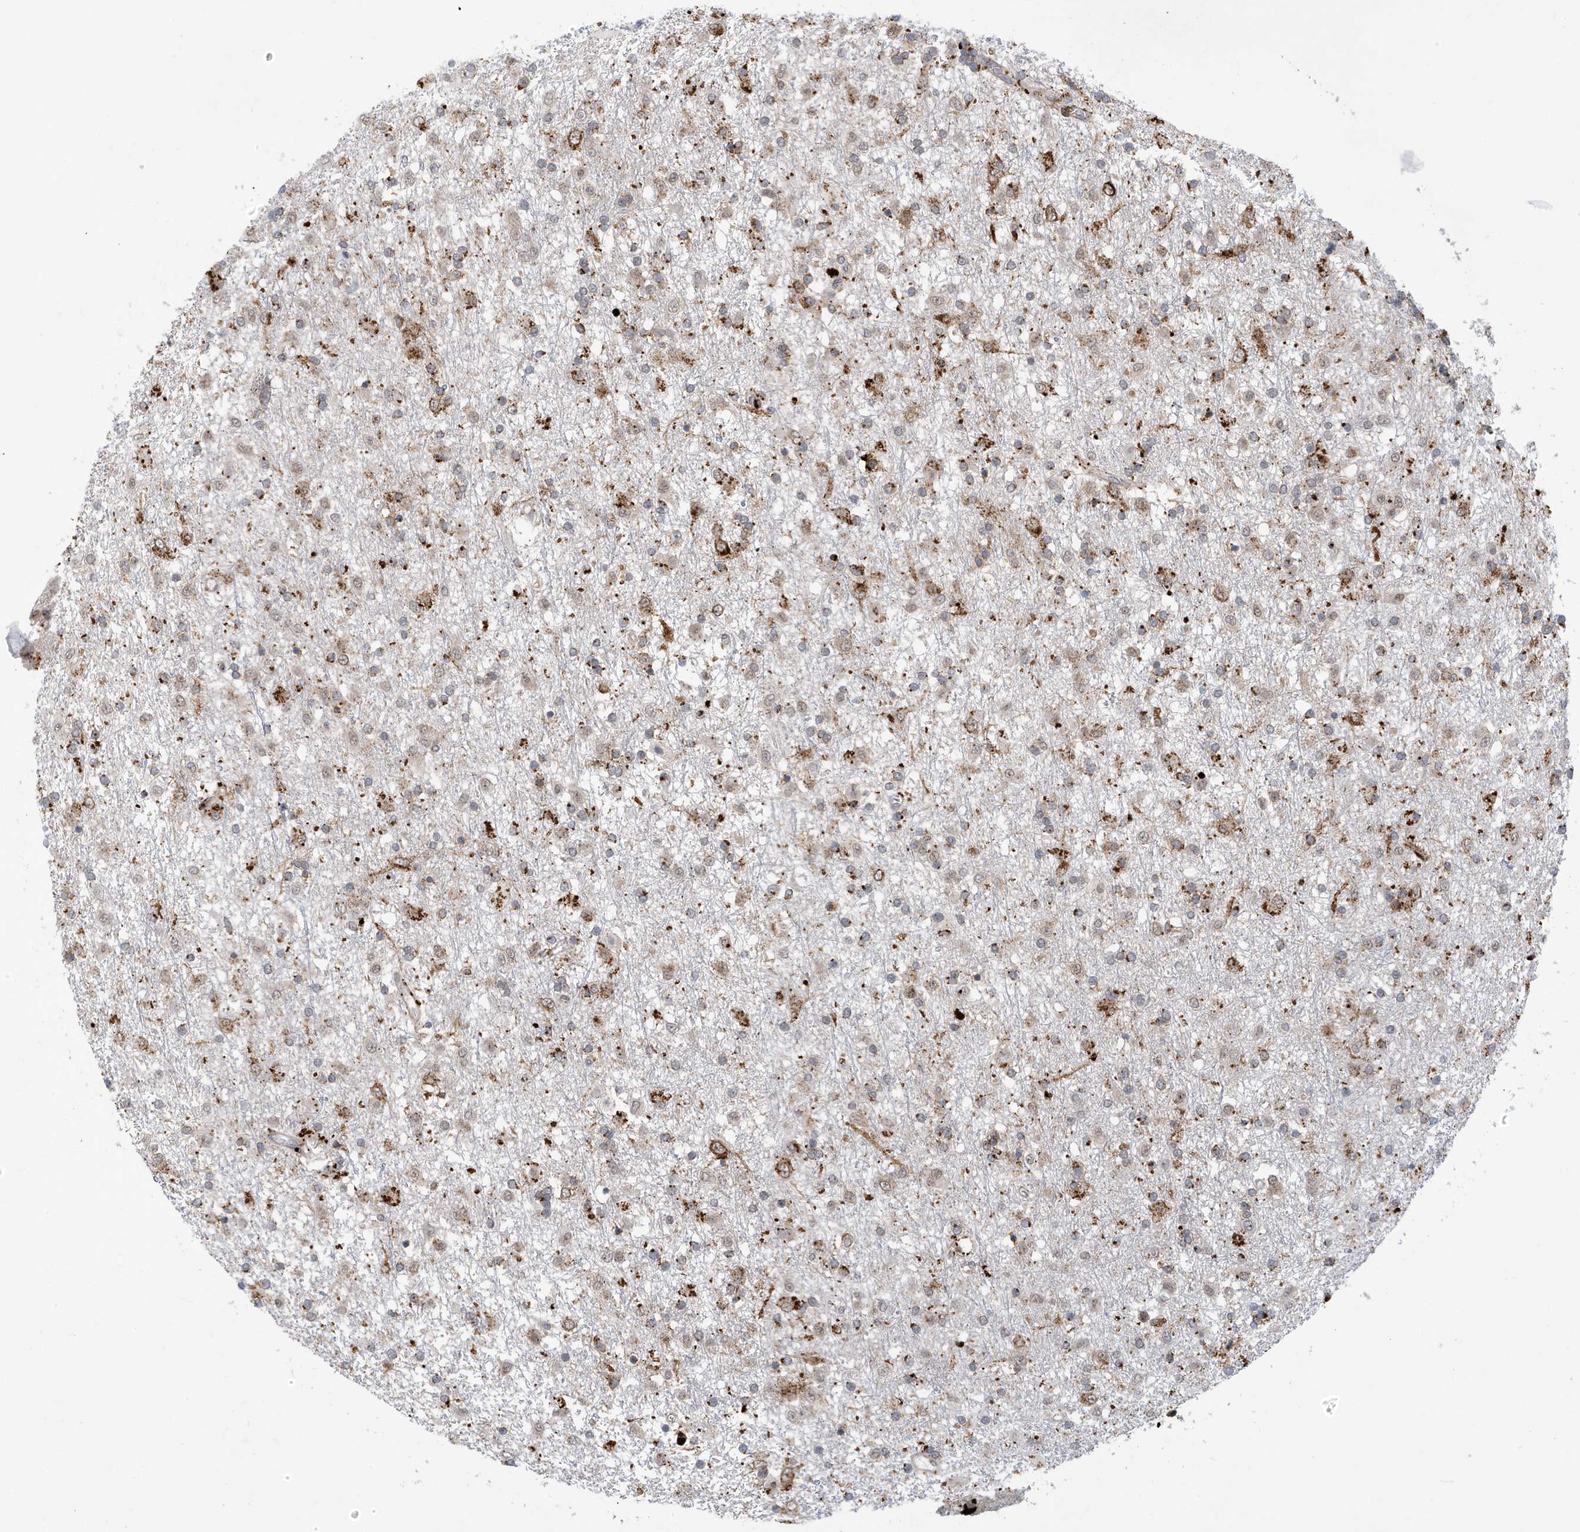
{"staining": {"intensity": "moderate", "quantity": "25%-75%", "location": "cytoplasmic/membranous"}, "tissue": "glioma", "cell_type": "Tumor cells", "image_type": "cancer", "snomed": [{"axis": "morphology", "description": "Glioma, malignant, Low grade"}, {"axis": "topography", "description": "Brain"}], "caption": "A high-resolution histopathology image shows immunohistochemistry staining of low-grade glioma (malignant), which displays moderate cytoplasmic/membranous expression in approximately 25%-75% of tumor cells.", "gene": "ZNF507", "patient": {"sex": "male", "age": 65}}